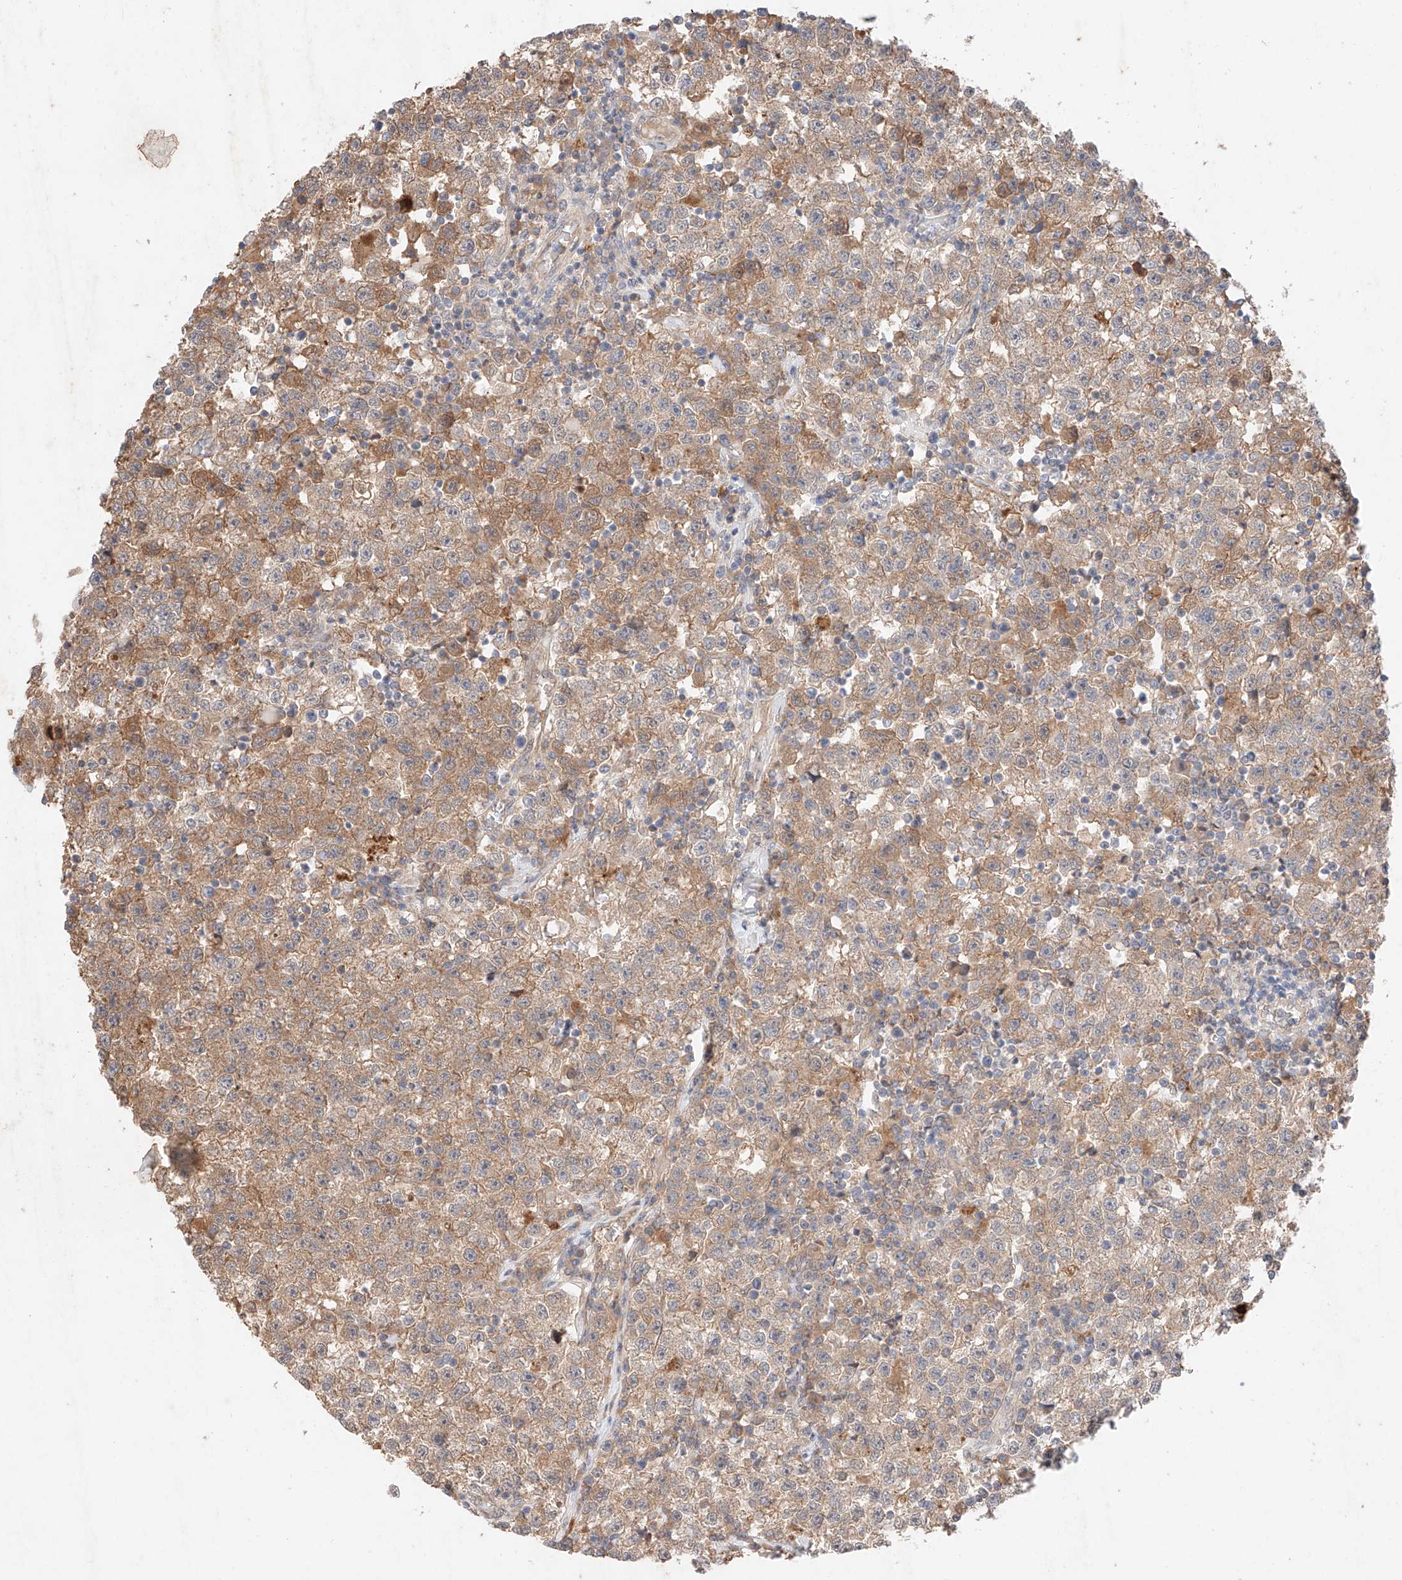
{"staining": {"intensity": "moderate", "quantity": "25%-75%", "location": "cytoplasmic/membranous"}, "tissue": "testis cancer", "cell_type": "Tumor cells", "image_type": "cancer", "snomed": [{"axis": "morphology", "description": "Seminoma, NOS"}, {"axis": "topography", "description": "Testis"}], "caption": "A brown stain shows moderate cytoplasmic/membranous staining of a protein in human seminoma (testis) tumor cells. Using DAB (3,3'-diaminobenzidine) (brown) and hematoxylin (blue) stains, captured at high magnification using brightfield microscopy.", "gene": "GCNT1", "patient": {"sex": "male", "age": 22}}